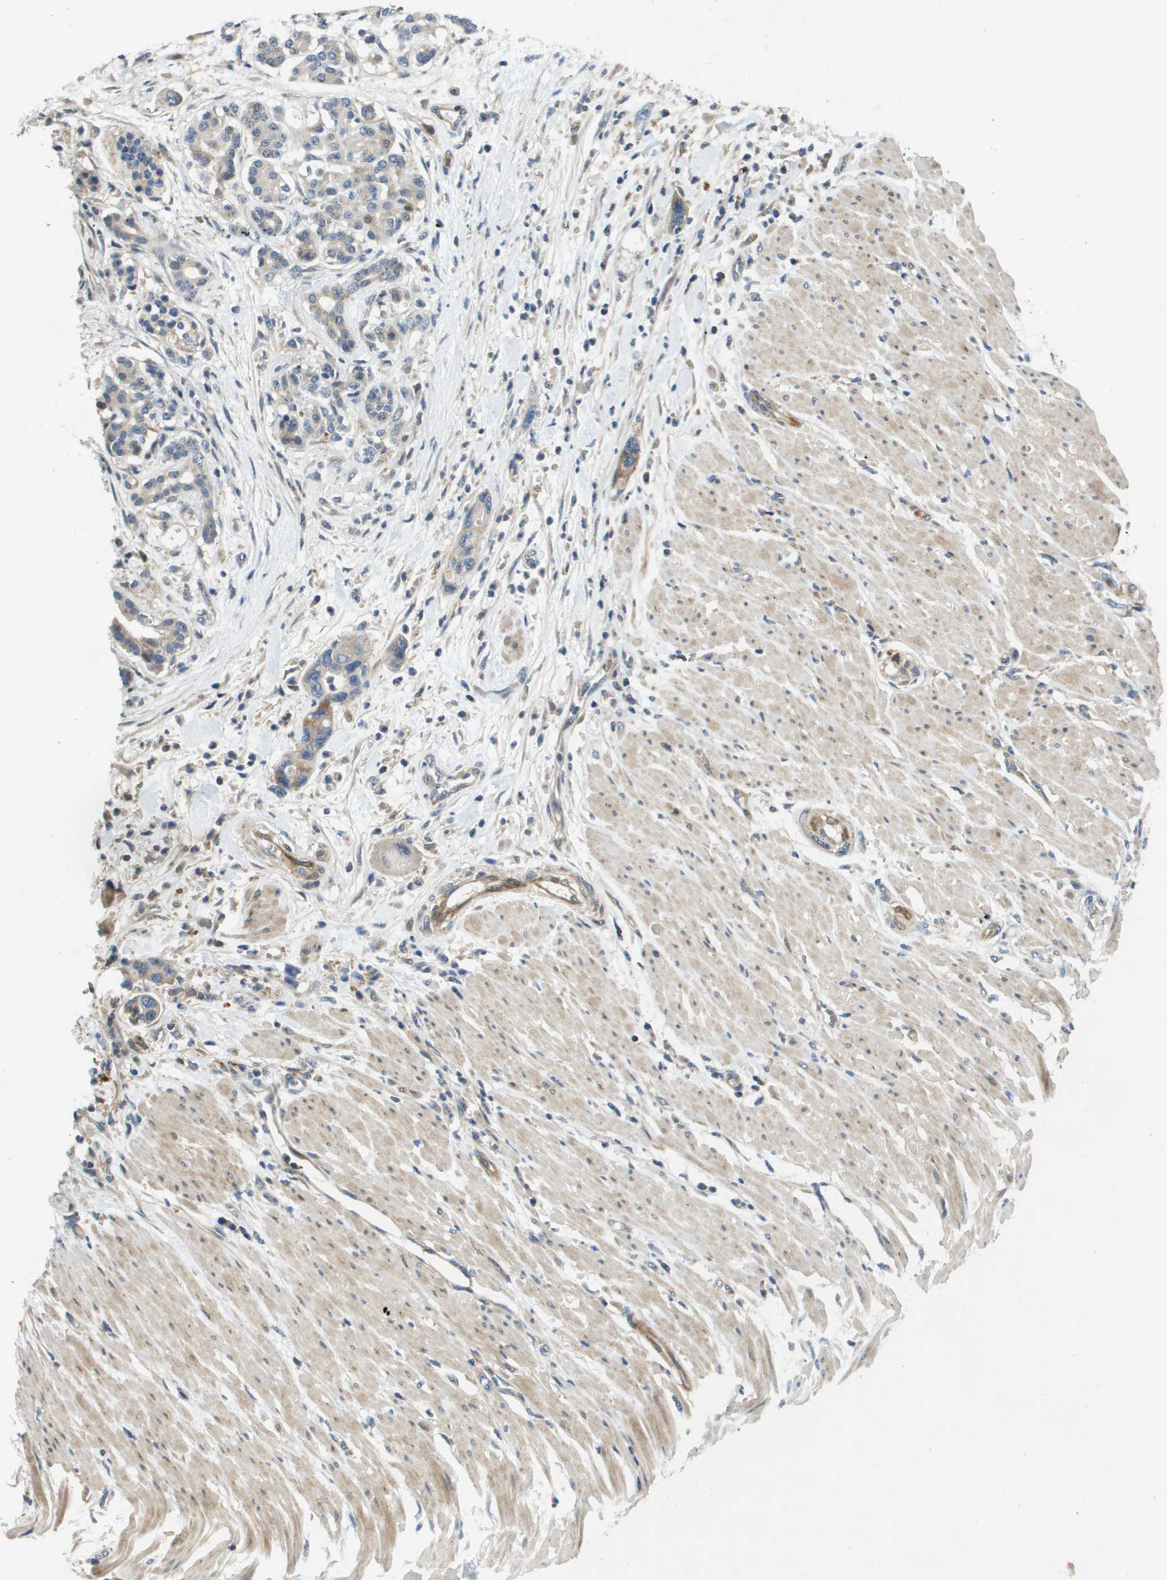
{"staining": {"intensity": "moderate", "quantity": "25%-75%", "location": "cytoplasmic/membranous"}, "tissue": "pancreatic cancer", "cell_type": "Tumor cells", "image_type": "cancer", "snomed": [{"axis": "morphology", "description": "Normal tissue, NOS"}, {"axis": "morphology", "description": "Adenocarcinoma, NOS"}, {"axis": "topography", "description": "Pancreas"}], "caption": "Immunohistochemical staining of human pancreatic cancer displays medium levels of moderate cytoplasmic/membranous expression in approximately 25%-75% of tumor cells.", "gene": "SCN4B", "patient": {"sex": "female", "age": 71}}